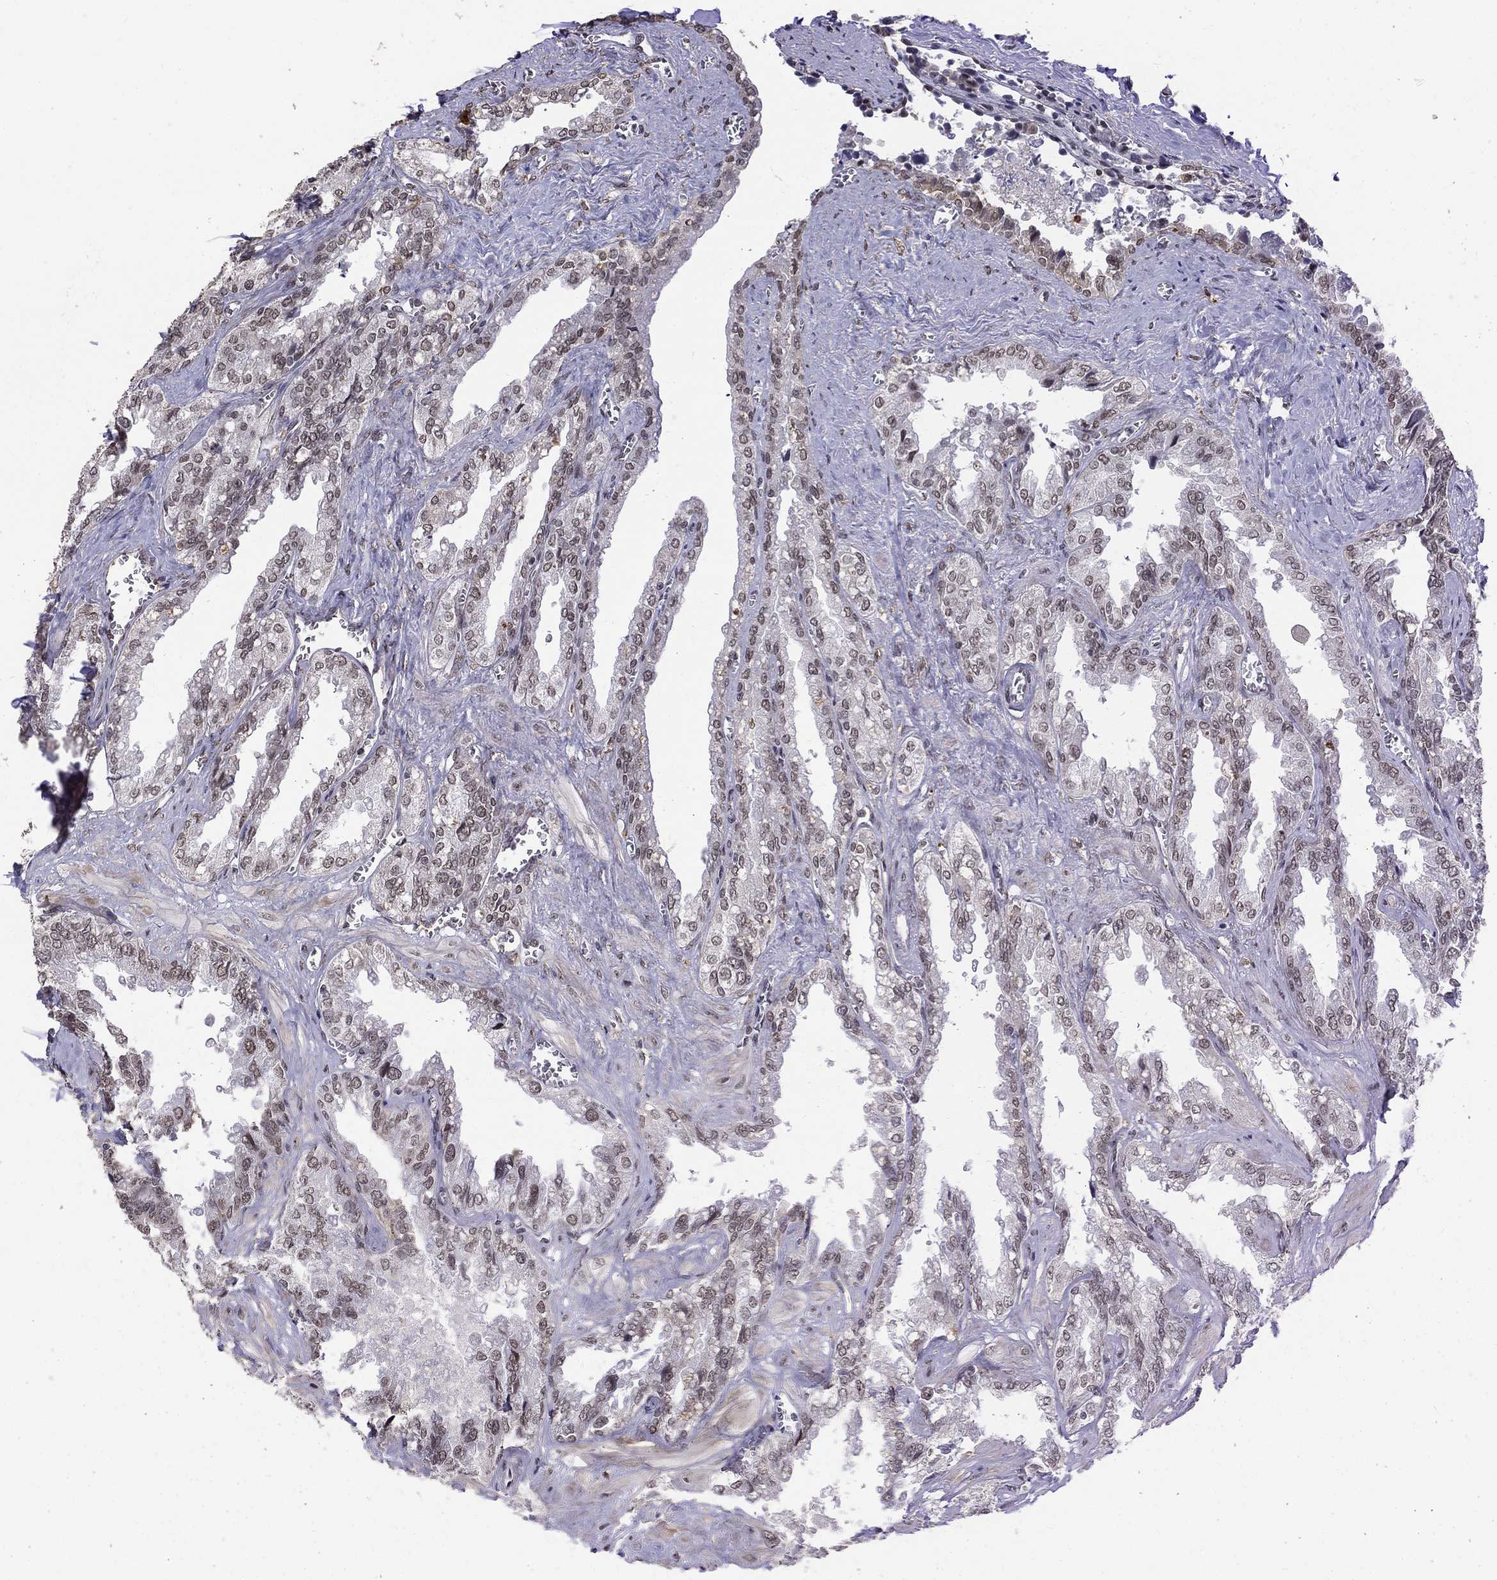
{"staining": {"intensity": "moderate", "quantity": "<25%", "location": "nuclear"}, "tissue": "seminal vesicle", "cell_type": "Glandular cells", "image_type": "normal", "snomed": [{"axis": "morphology", "description": "Normal tissue, NOS"}, {"axis": "topography", "description": "Seminal veicle"}], "caption": "The image demonstrates immunohistochemical staining of normal seminal vesicle. There is moderate nuclear staining is identified in about <25% of glandular cells.", "gene": "GRIA3", "patient": {"sex": "male", "age": 67}}